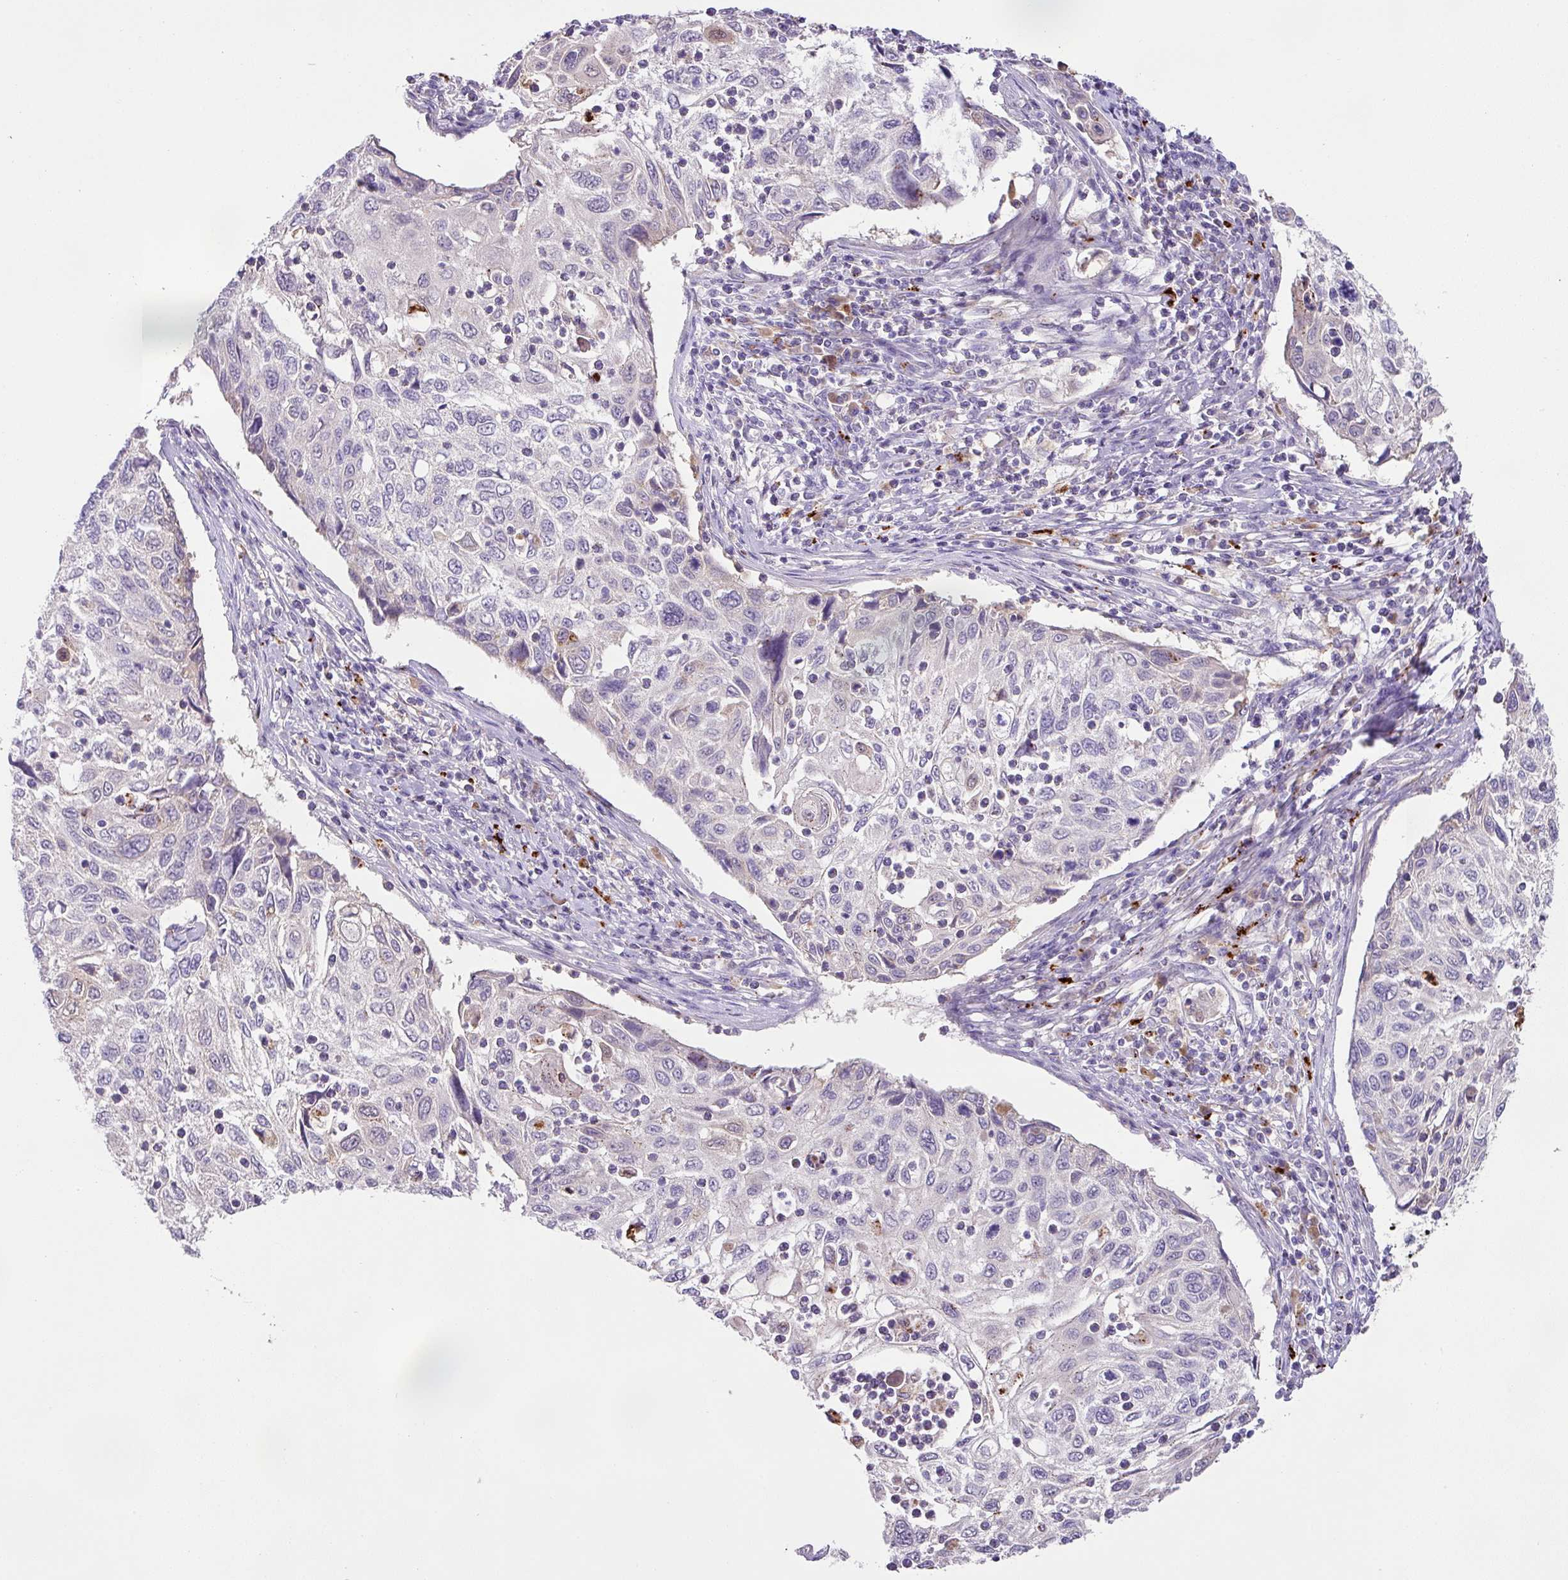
{"staining": {"intensity": "moderate", "quantity": "<25%", "location": "cytoplasmic/membranous"}, "tissue": "cervical cancer", "cell_type": "Tumor cells", "image_type": "cancer", "snomed": [{"axis": "morphology", "description": "Squamous cell carcinoma, NOS"}, {"axis": "topography", "description": "Cervix"}], "caption": "A high-resolution image shows IHC staining of squamous cell carcinoma (cervical), which demonstrates moderate cytoplasmic/membranous staining in approximately <25% of tumor cells. The staining was performed using DAB (3,3'-diaminobenzidine) to visualize the protein expression in brown, while the nuclei were stained in blue with hematoxylin (Magnification: 20x).", "gene": "PLEKHH3", "patient": {"sex": "female", "age": 70}}